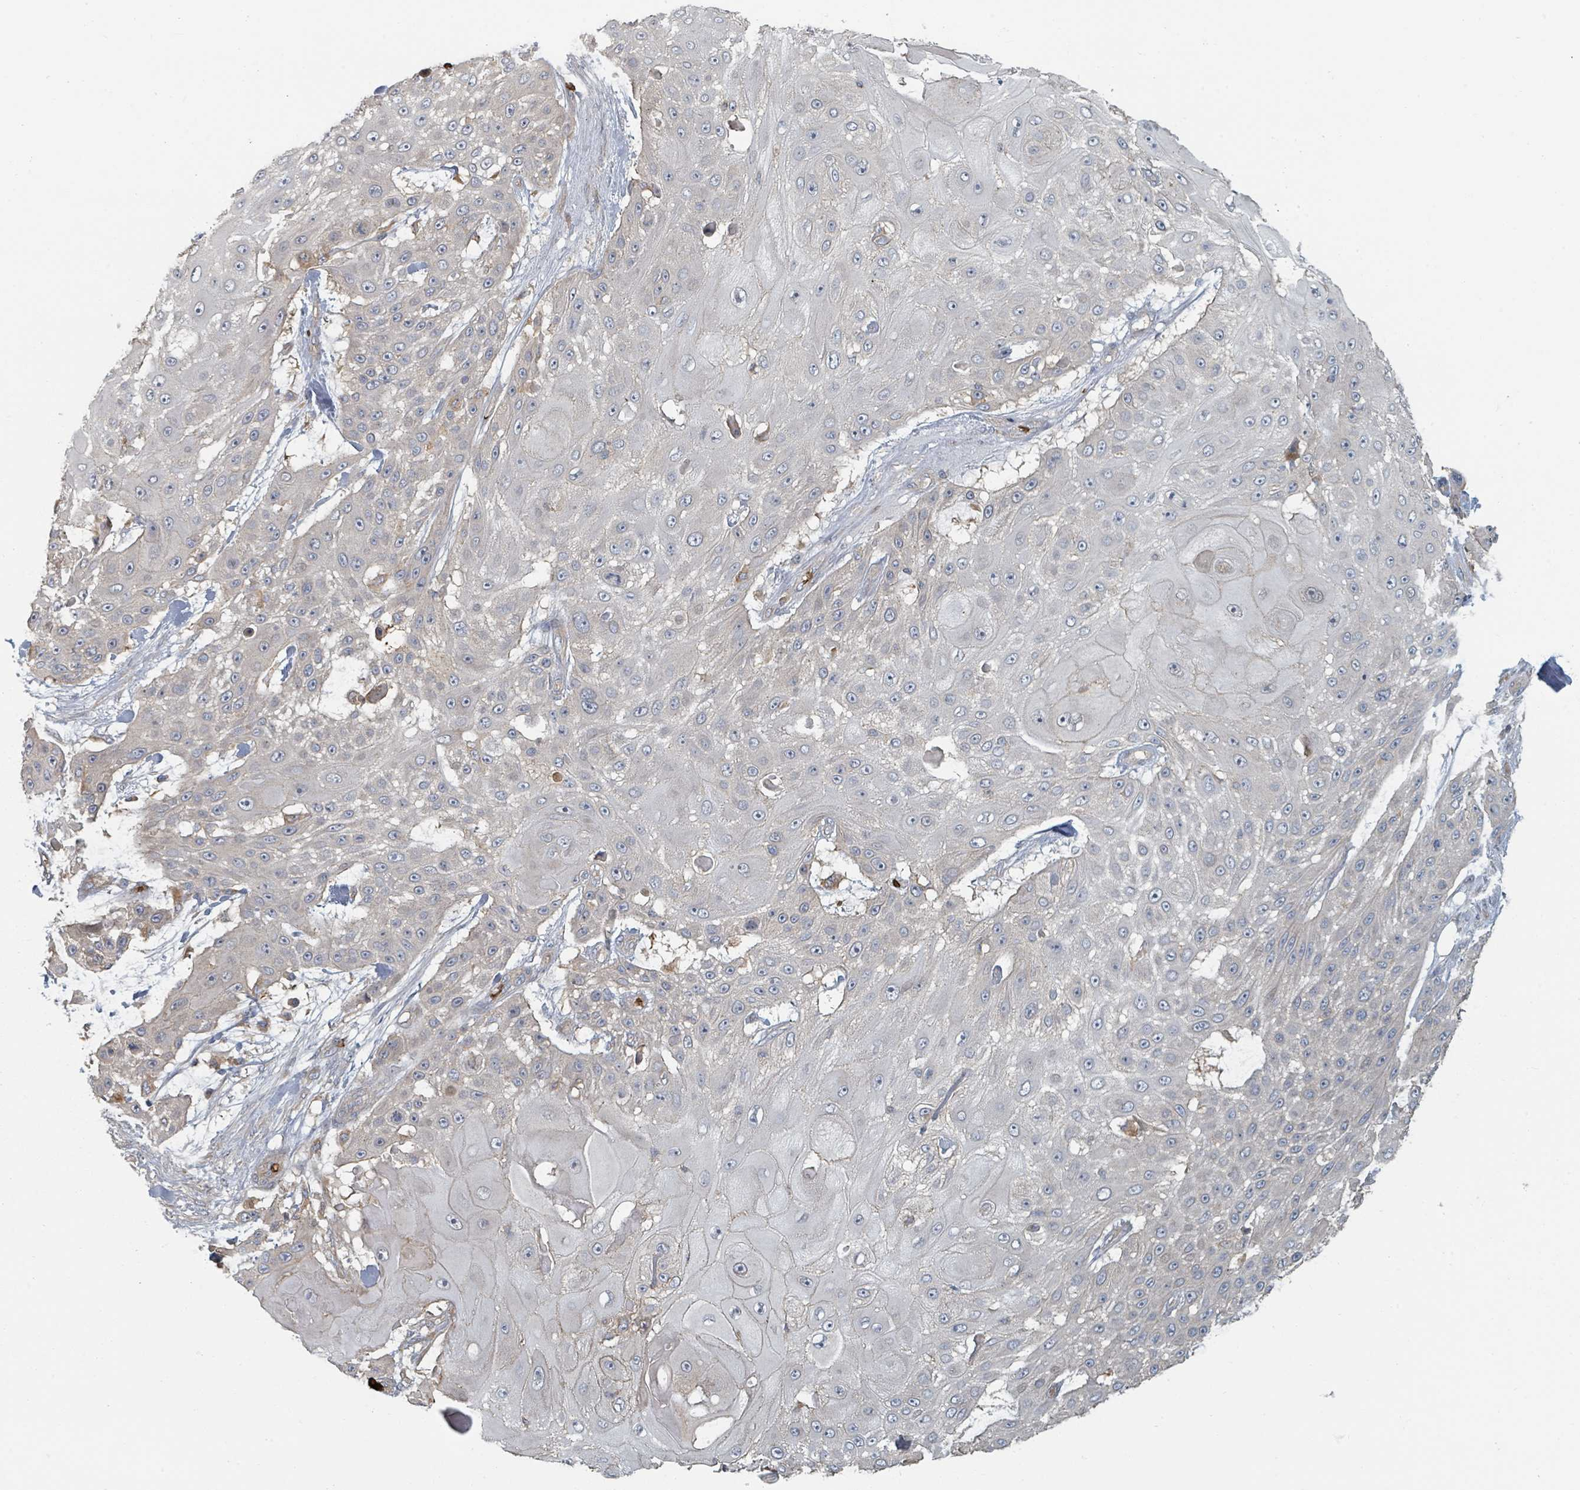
{"staining": {"intensity": "weak", "quantity": "<25%", "location": "cytoplasmic/membranous"}, "tissue": "skin cancer", "cell_type": "Tumor cells", "image_type": "cancer", "snomed": [{"axis": "morphology", "description": "Squamous cell carcinoma, NOS"}, {"axis": "topography", "description": "Skin"}], "caption": "DAB (3,3'-diaminobenzidine) immunohistochemical staining of human squamous cell carcinoma (skin) demonstrates no significant positivity in tumor cells.", "gene": "TRPC4AP", "patient": {"sex": "female", "age": 86}}